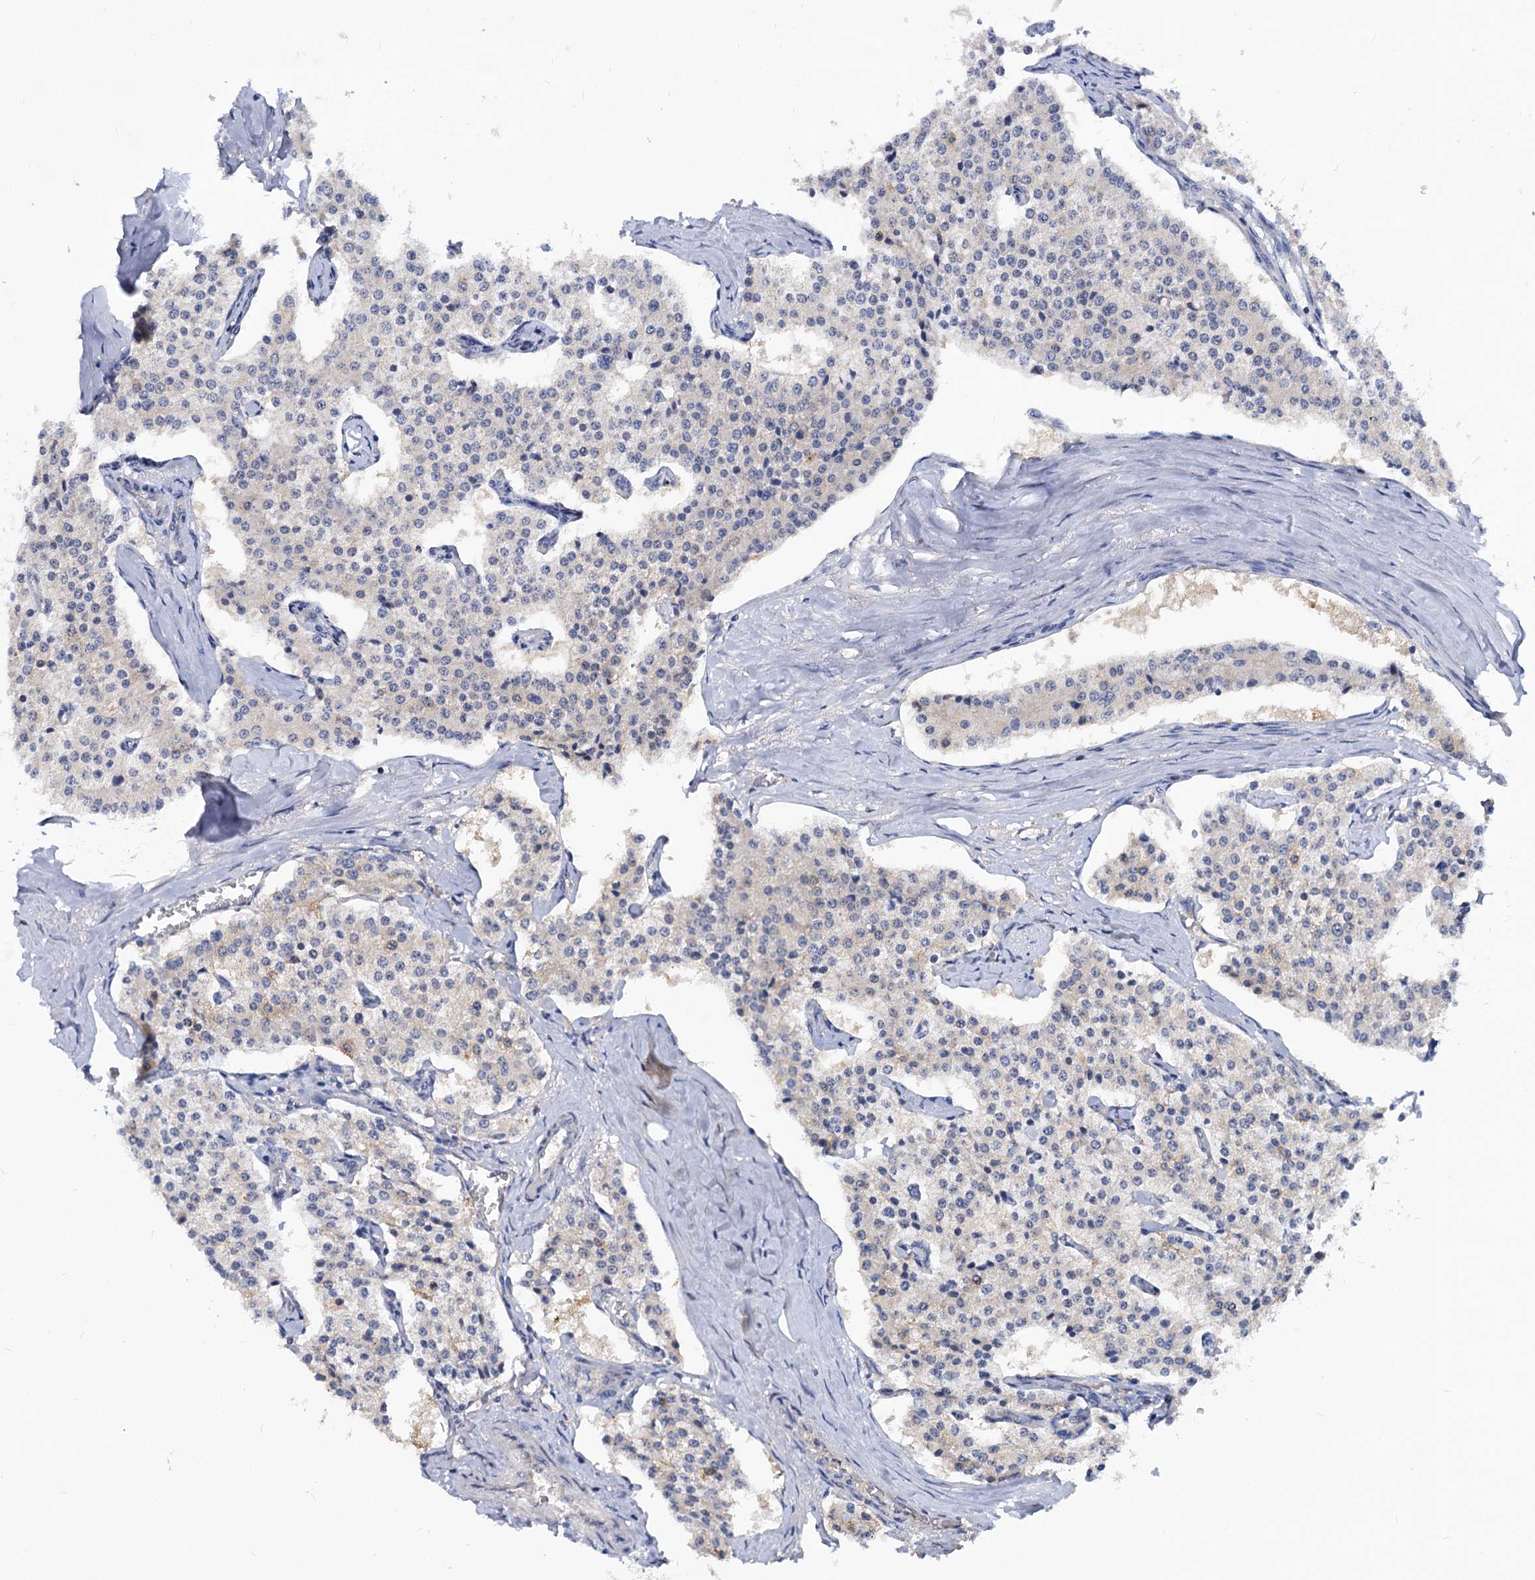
{"staining": {"intensity": "negative", "quantity": "none", "location": "none"}, "tissue": "carcinoid", "cell_type": "Tumor cells", "image_type": "cancer", "snomed": [{"axis": "morphology", "description": "Carcinoid, malignant, NOS"}, {"axis": "topography", "description": "Colon"}], "caption": "Photomicrograph shows no protein expression in tumor cells of malignant carcinoid tissue. Nuclei are stained in blue.", "gene": "SNX15", "patient": {"sex": "female", "age": 52}}